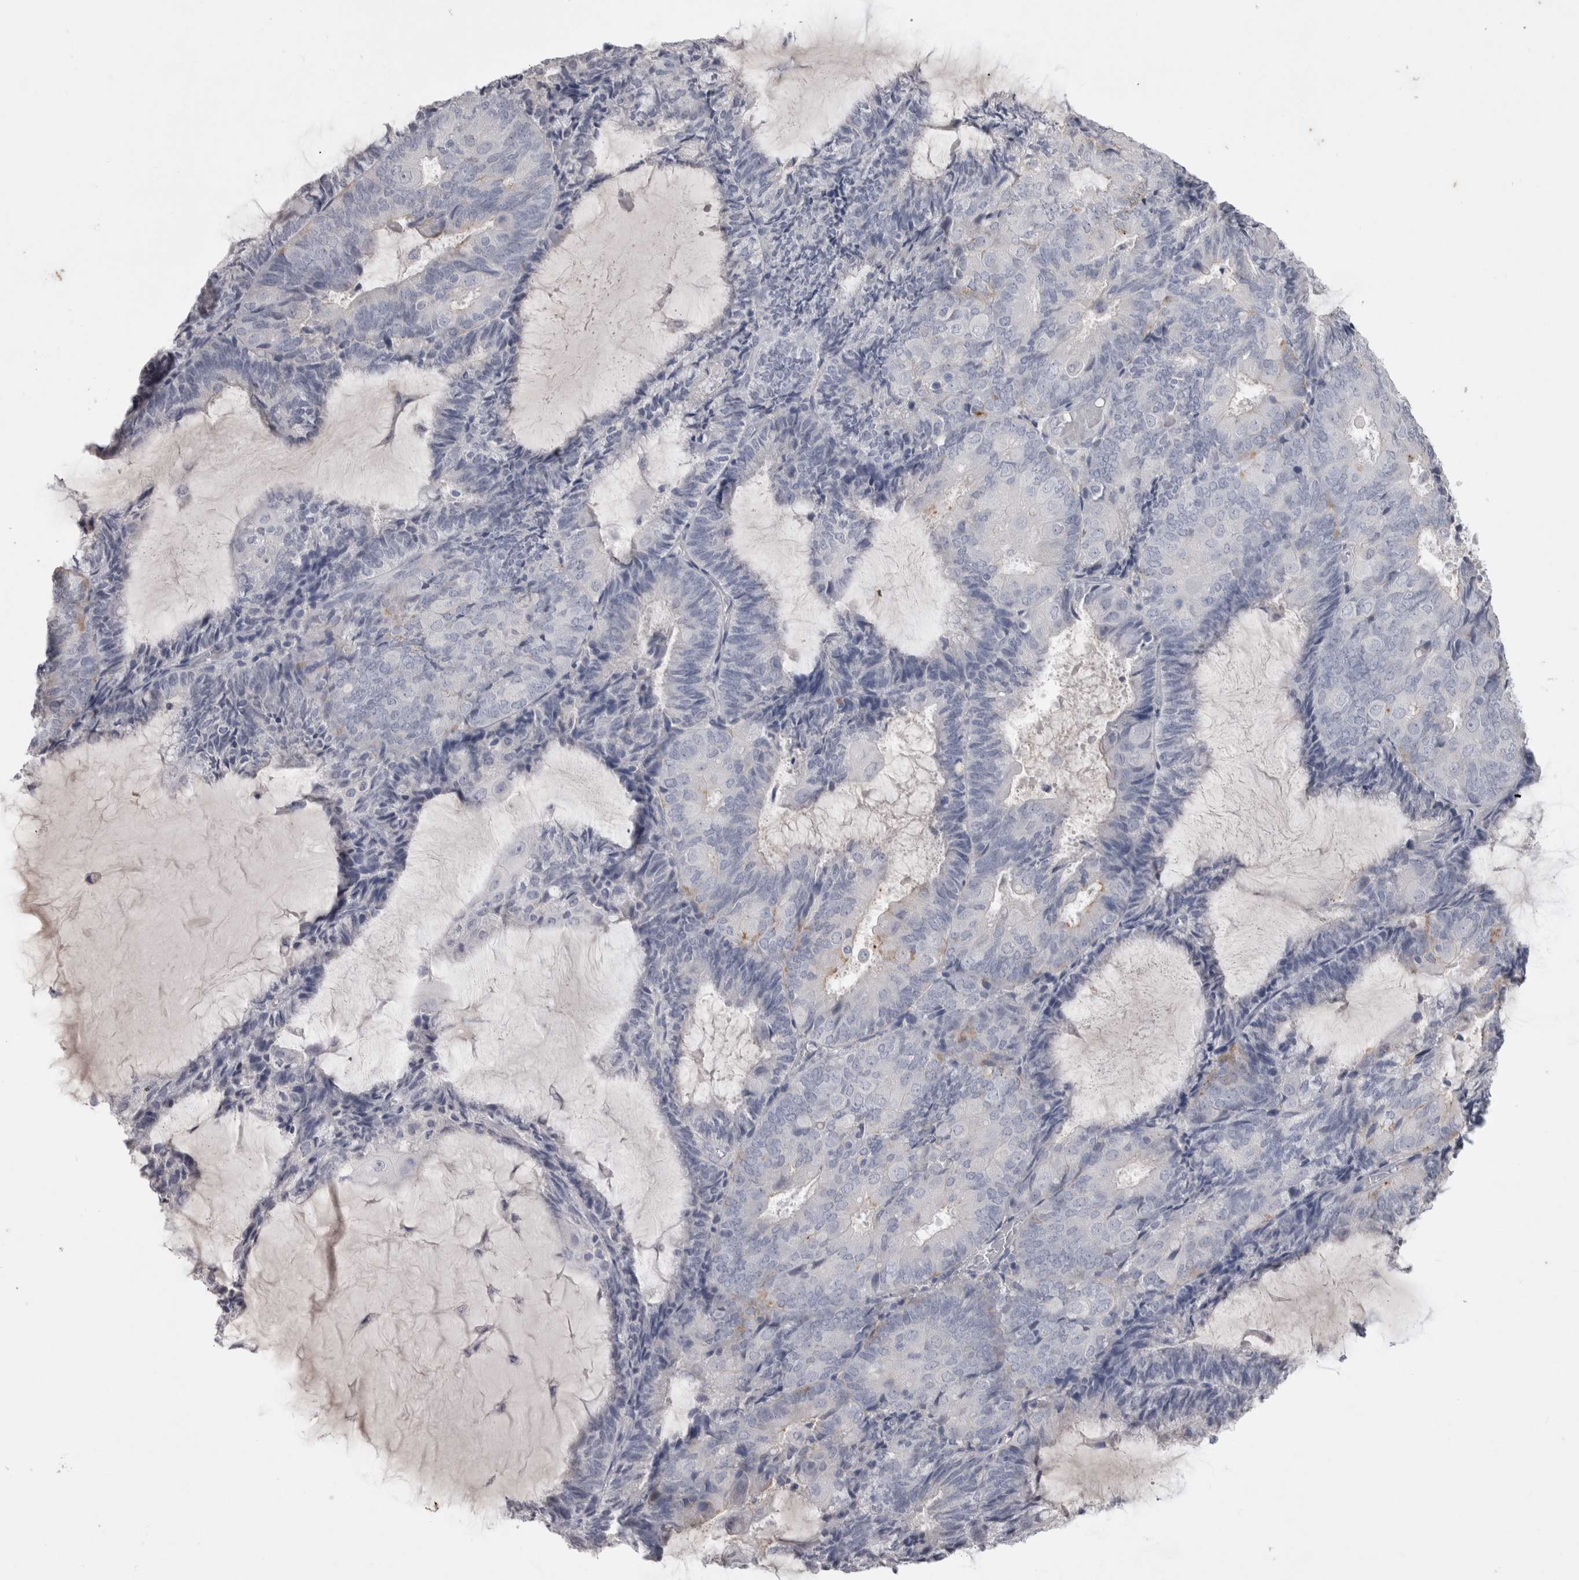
{"staining": {"intensity": "negative", "quantity": "none", "location": "none"}, "tissue": "endometrial cancer", "cell_type": "Tumor cells", "image_type": "cancer", "snomed": [{"axis": "morphology", "description": "Adenocarcinoma, NOS"}, {"axis": "topography", "description": "Endometrium"}], "caption": "The immunohistochemistry (IHC) histopathology image has no significant positivity in tumor cells of adenocarcinoma (endometrial) tissue.", "gene": "ADAM2", "patient": {"sex": "female", "age": 81}}